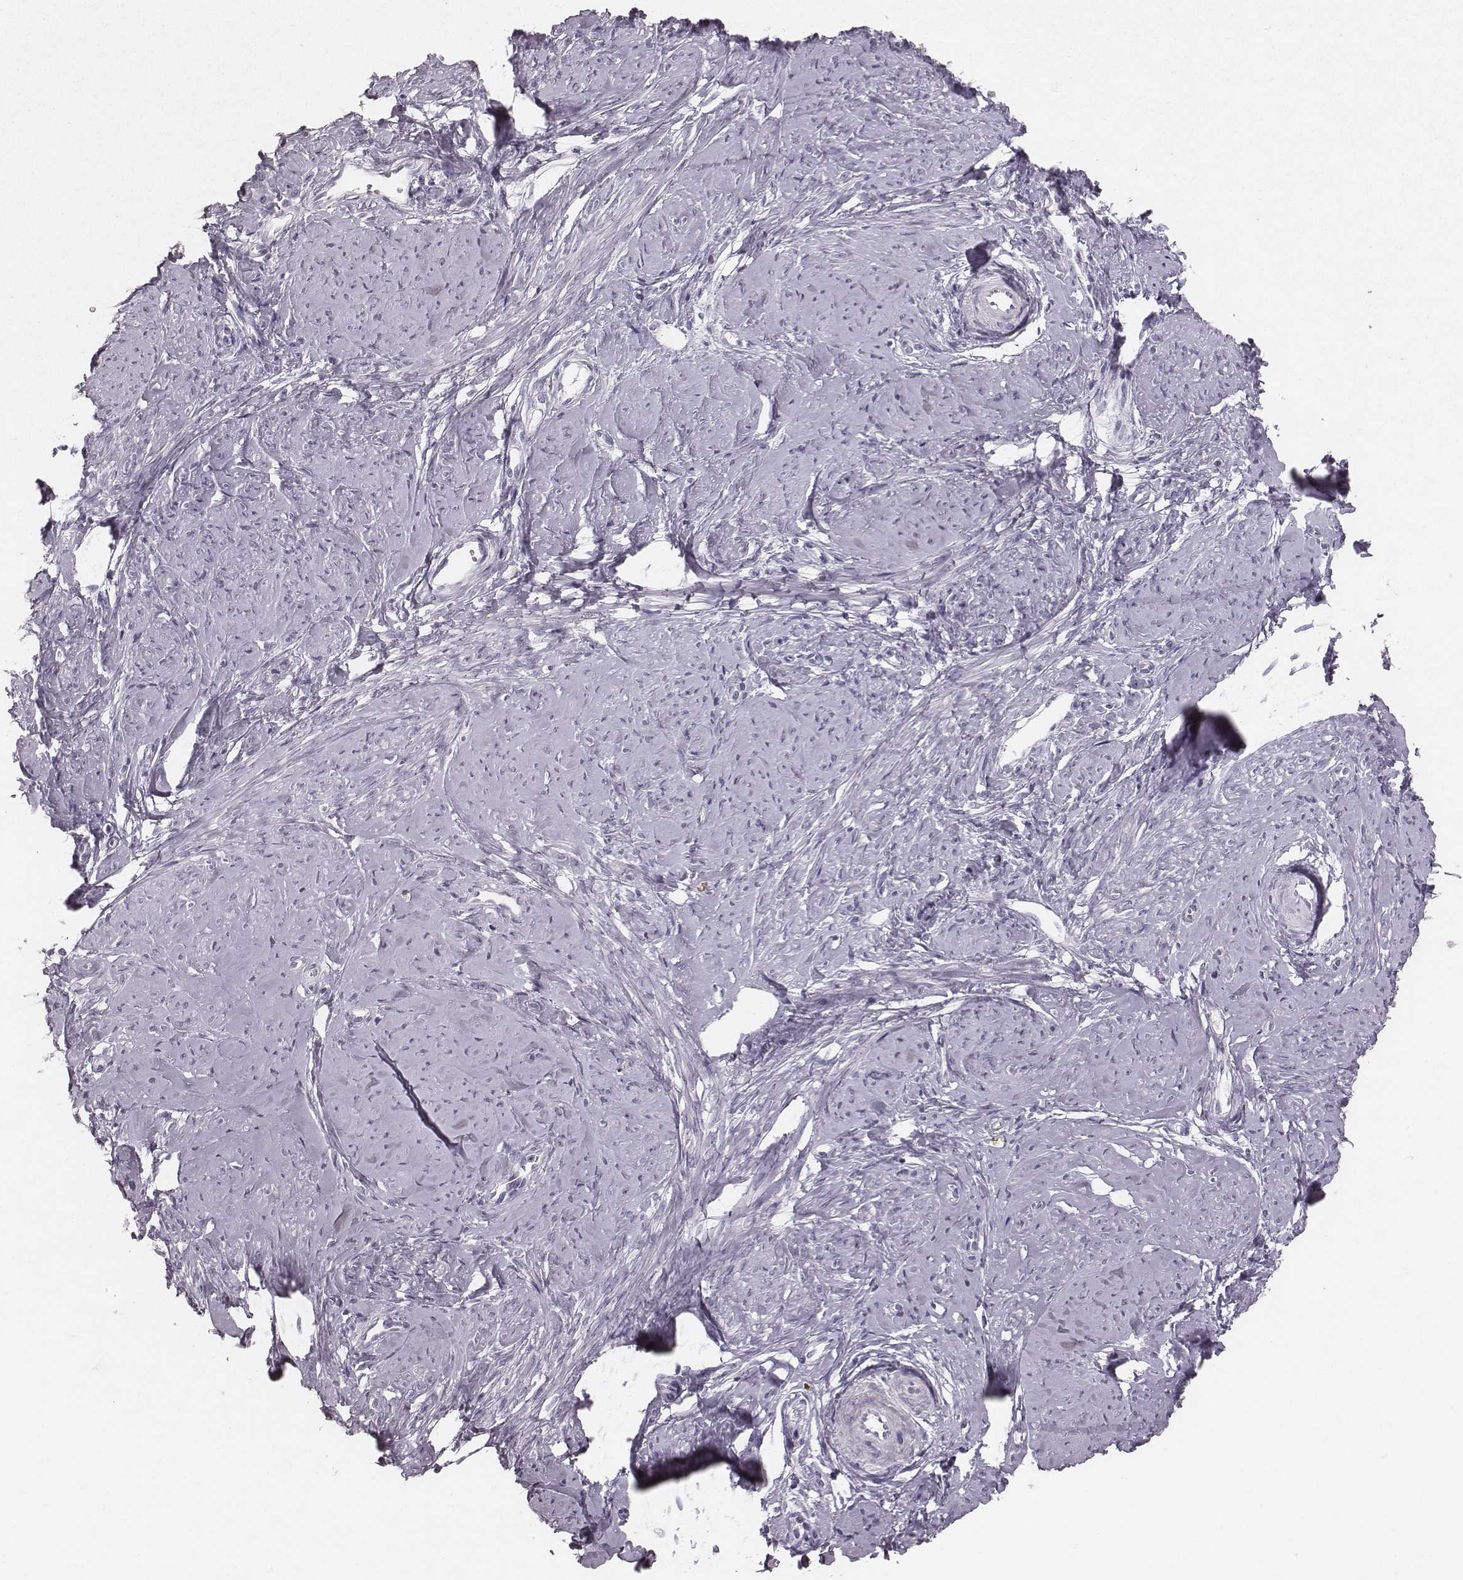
{"staining": {"intensity": "negative", "quantity": "none", "location": "none"}, "tissue": "smooth muscle", "cell_type": "Smooth muscle cells", "image_type": "normal", "snomed": [{"axis": "morphology", "description": "Normal tissue, NOS"}, {"axis": "topography", "description": "Smooth muscle"}], "caption": "The micrograph shows no staining of smooth muscle cells in benign smooth muscle.", "gene": "SPA17", "patient": {"sex": "female", "age": 48}}